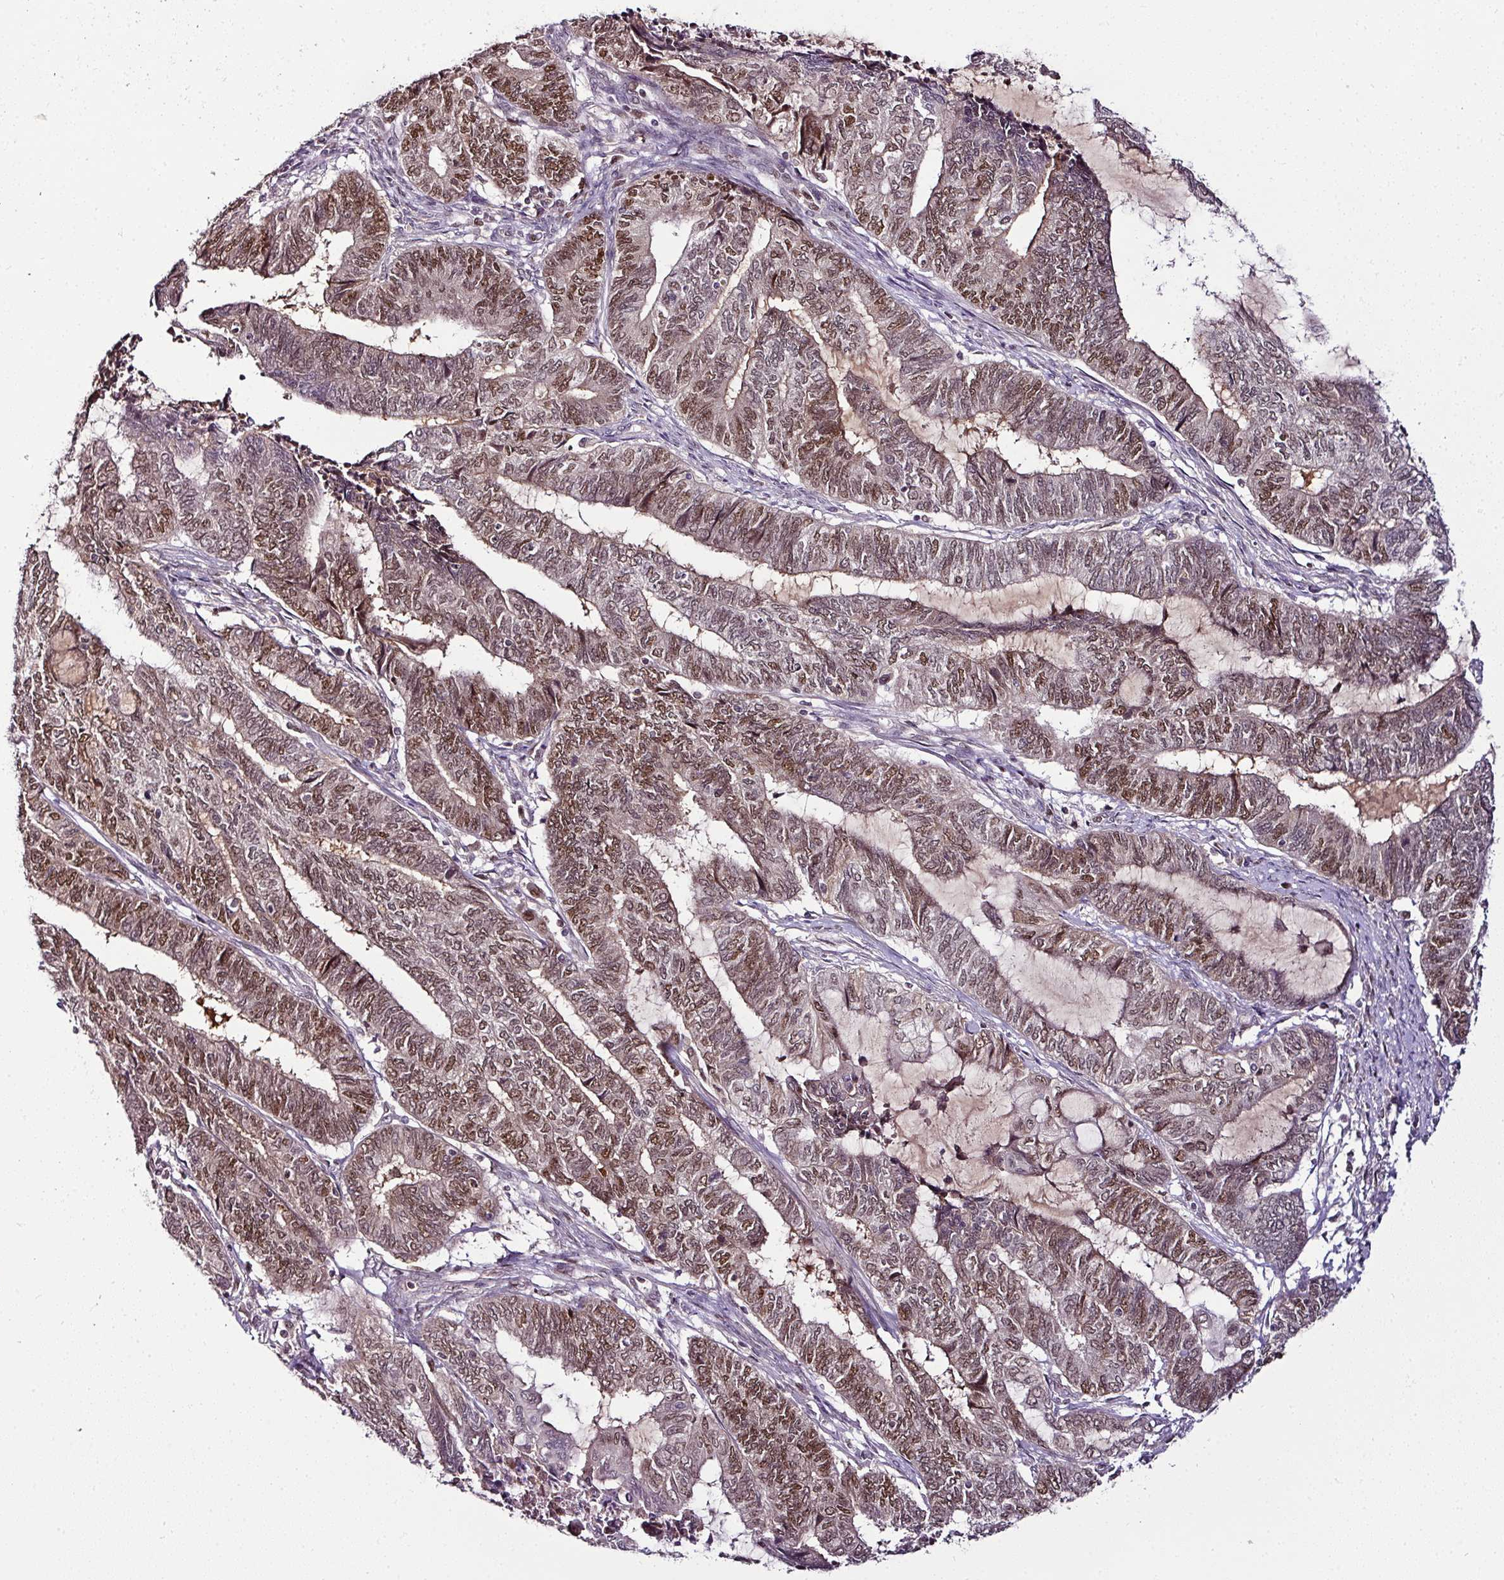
{"staining": {"intensity": "moderate", "quantity": ">75%", "location": "nuclear"}, "tissue": "endometrial cancer", "cell_type": "Tumor cells", "image_type": "cancer", "snomed": [{"axis": "morphology", "description": "Adenocarcinoma, NOS"}, {"axis": "topography", "description": "Uterus"}, {"axis": "topography", "description": "Endometrium"}], "caption": "Brown immunohistochemical staining in human endometrial cancer (adenocarcinoma) exhibits moderate nuclear expression in about >75% of tumor cells.", "gene": "KLF16", "patient": {"sex": "female", "age": 70}}